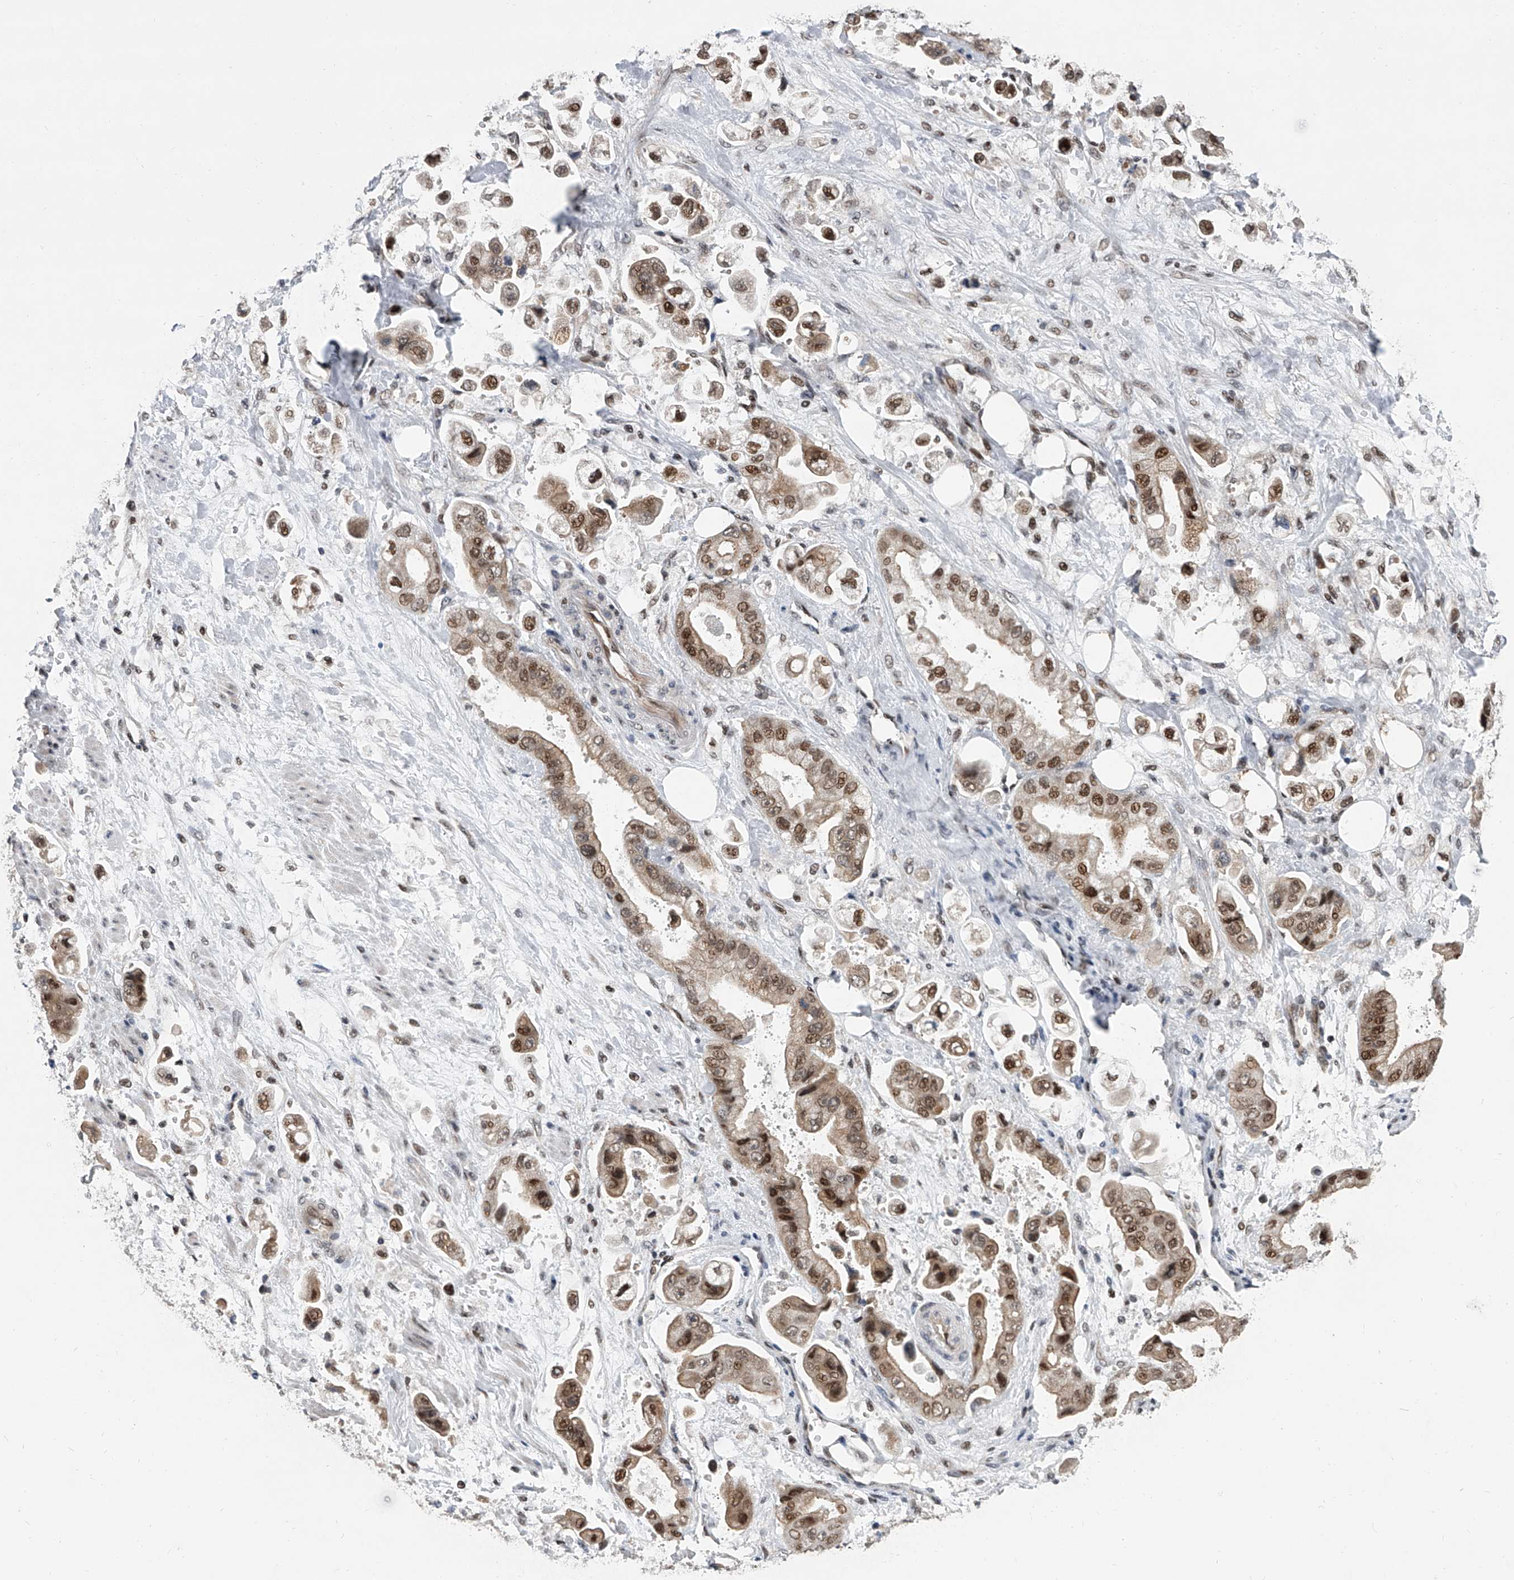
{"staining": {"intensity": "moderate", "quantity": ">75%", "location": "nuclear"}, "tissue": "stomach cancer", "cell_type": "Tumor cells", "image_type": "cancer", "snomed": [{"axis": "morphology", "description": "Adenocarcinoma, NOS"}, {"axis": "topography", "description": "Stomach"}], "caption": "DAB immunohistochemical staining of adenocarcinoma (stomach) demonstrates moderate nuclear protein positivity in approximately >75% of tumor cells. (IHC, brightfield microscopy, high magnification).", "gene": "ZNF426", "patient": {"sex": "male", "age": 62}}